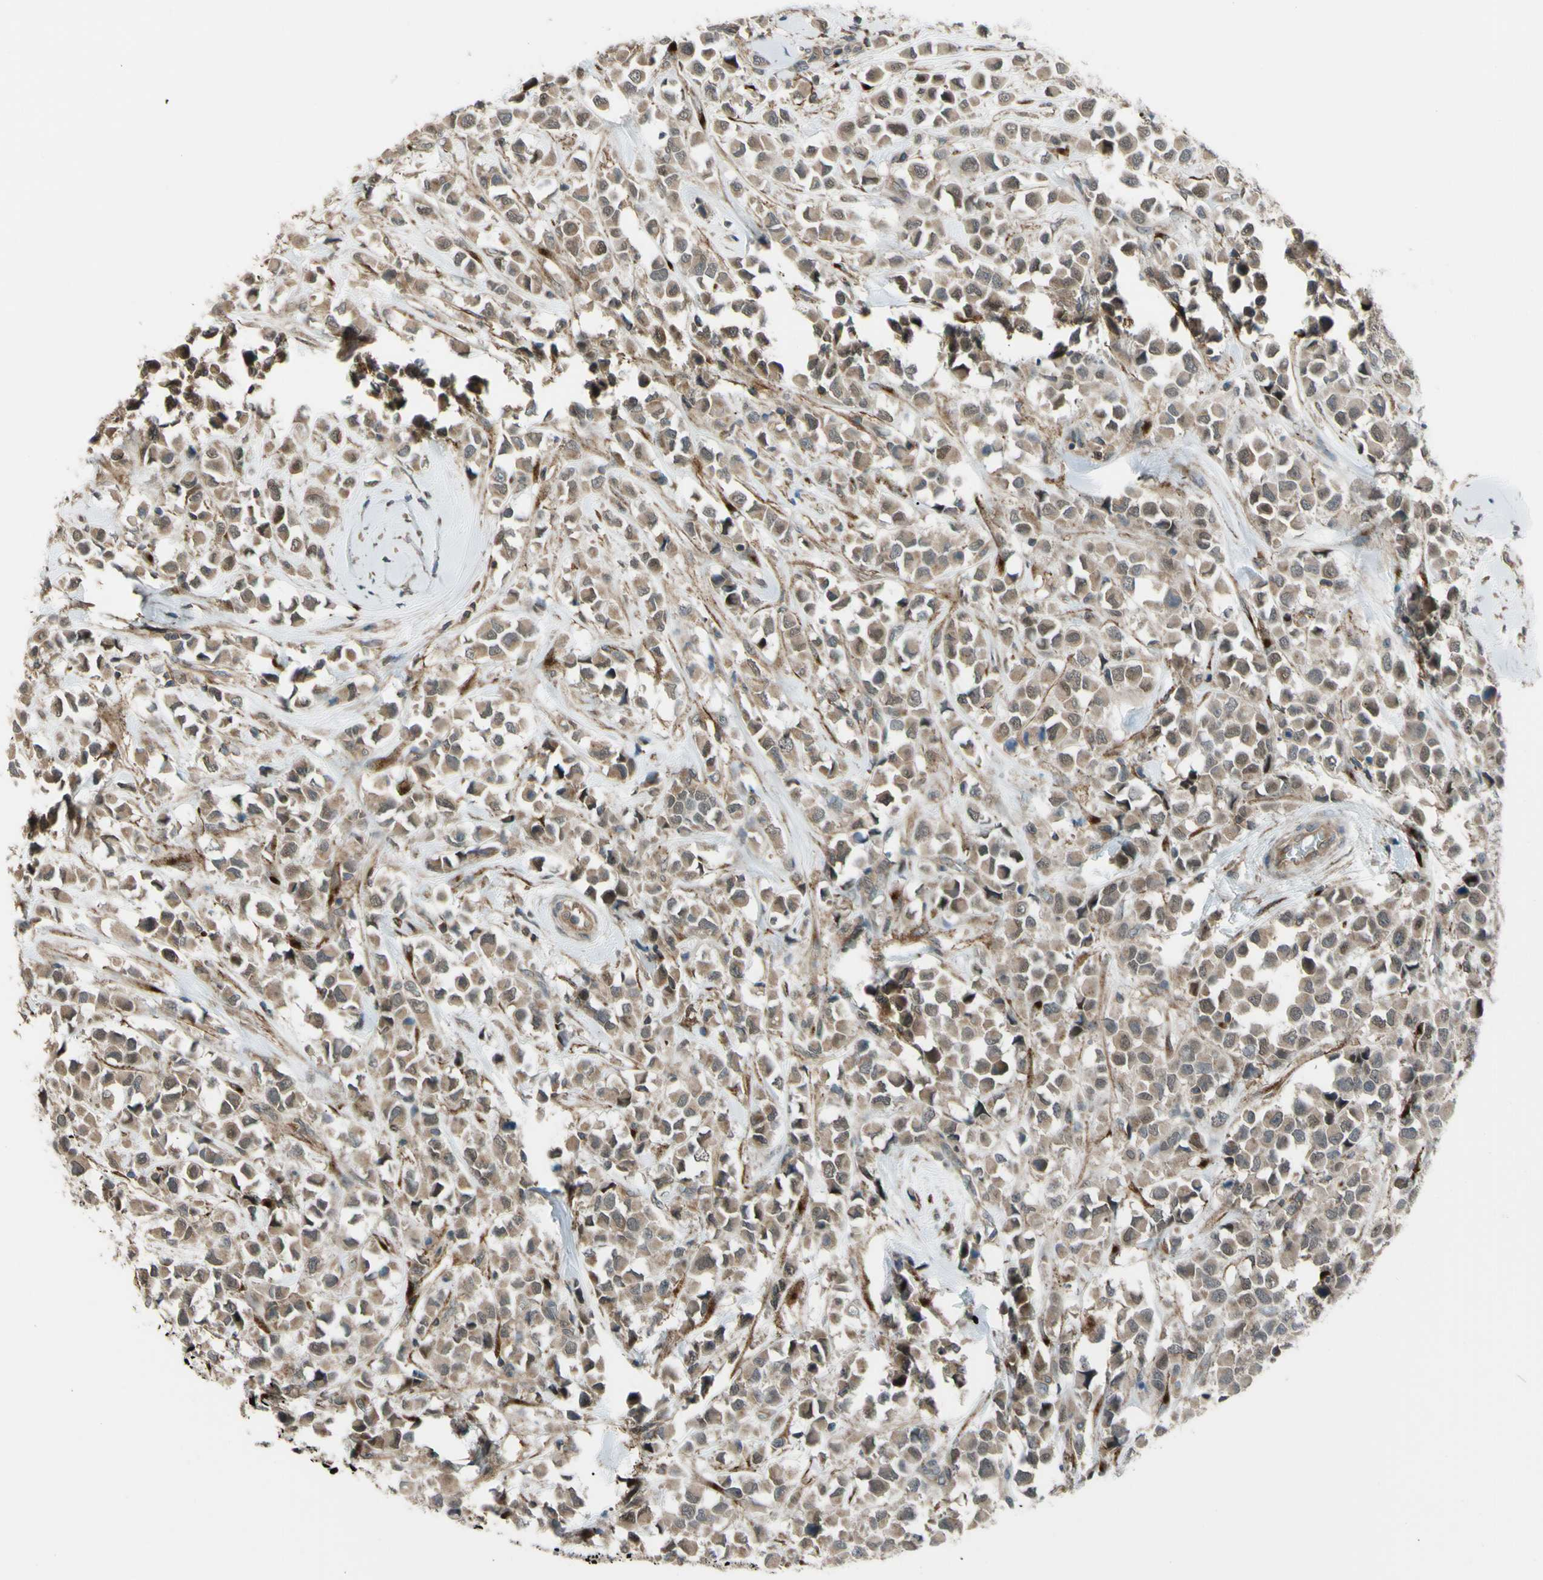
{"staining": {"intensity": "weak", "quantity": ">75%", "location": "cytoplasmic/membranous,nuclear"}, "tissue": "breast cancer", "cell_type": "Tumor cells", "image_type": "cancer", "snomed": [{"axis": "morphology", "description": "Duct carcinoma"}, {"axis": "topography", "description": "Breast"}], "caption": "Protein analysis of intraductal carcinoma (breast) tissue demonstrates weak cytoplasmic/membranous and nuclear expression in approximately >75% of tumor cells.", "gene": "FLII", "patient": {"sex": "female", "age": 61}}